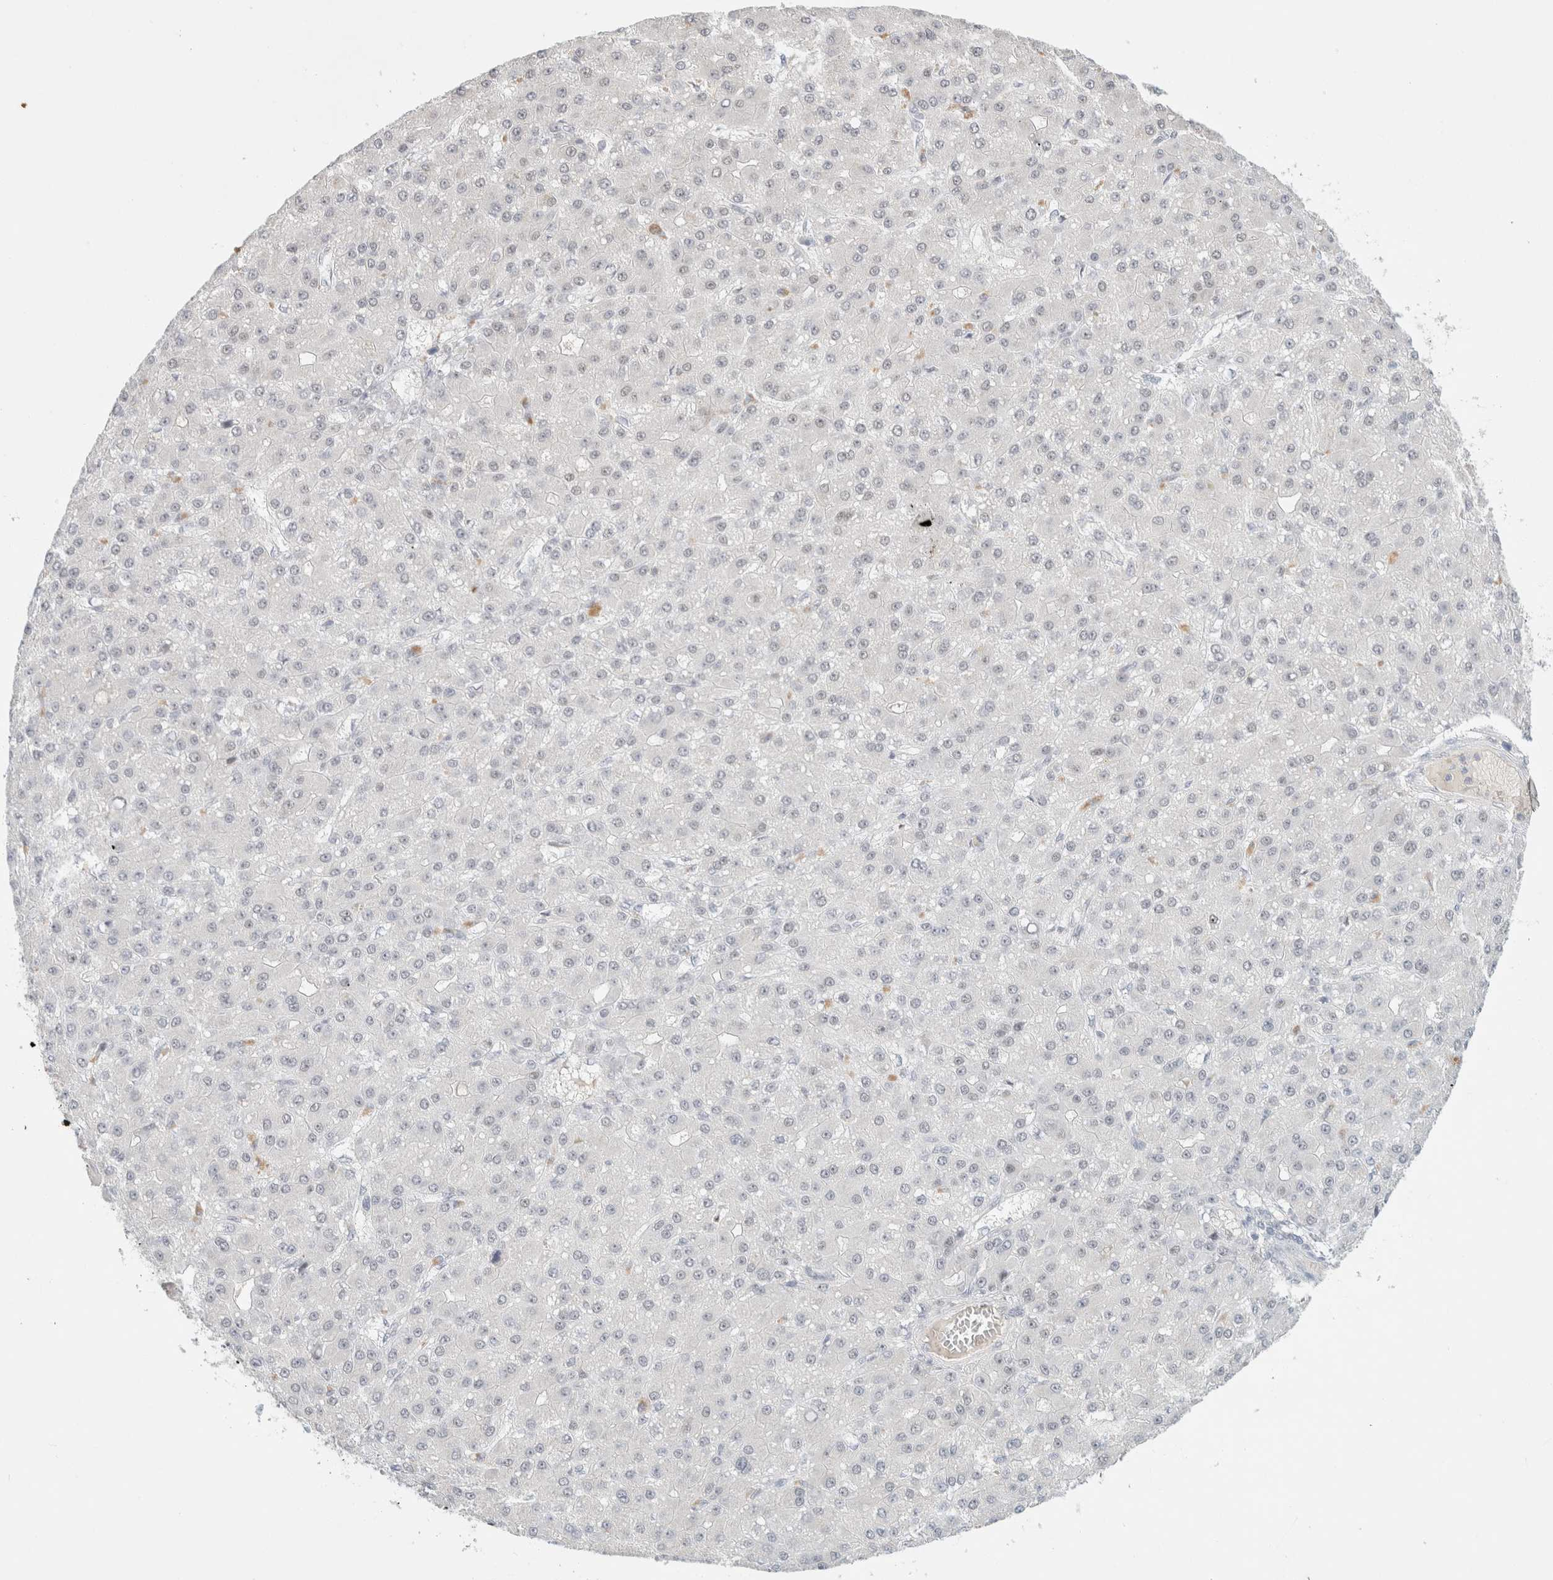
{"staining": {"intensity": "negative", "quantity": "none", "location": "none"}, "tissue": "liver cancer", "cell_type": "Tumor cells", "image_type": "cancer", "snomed": [{"axis": "morphology", "description": "Carcinoma, Hepatocellular, NOS"}, {"axis": "topography", "description": "Liver"}], "caption": "The immunohistochemistry (IHC) image has no significant staining in tumor cells of hepatocellular carcinoma (liver) tissue.", "gene": "MRM3", "patient": {"sex": "male", "age": 67}}